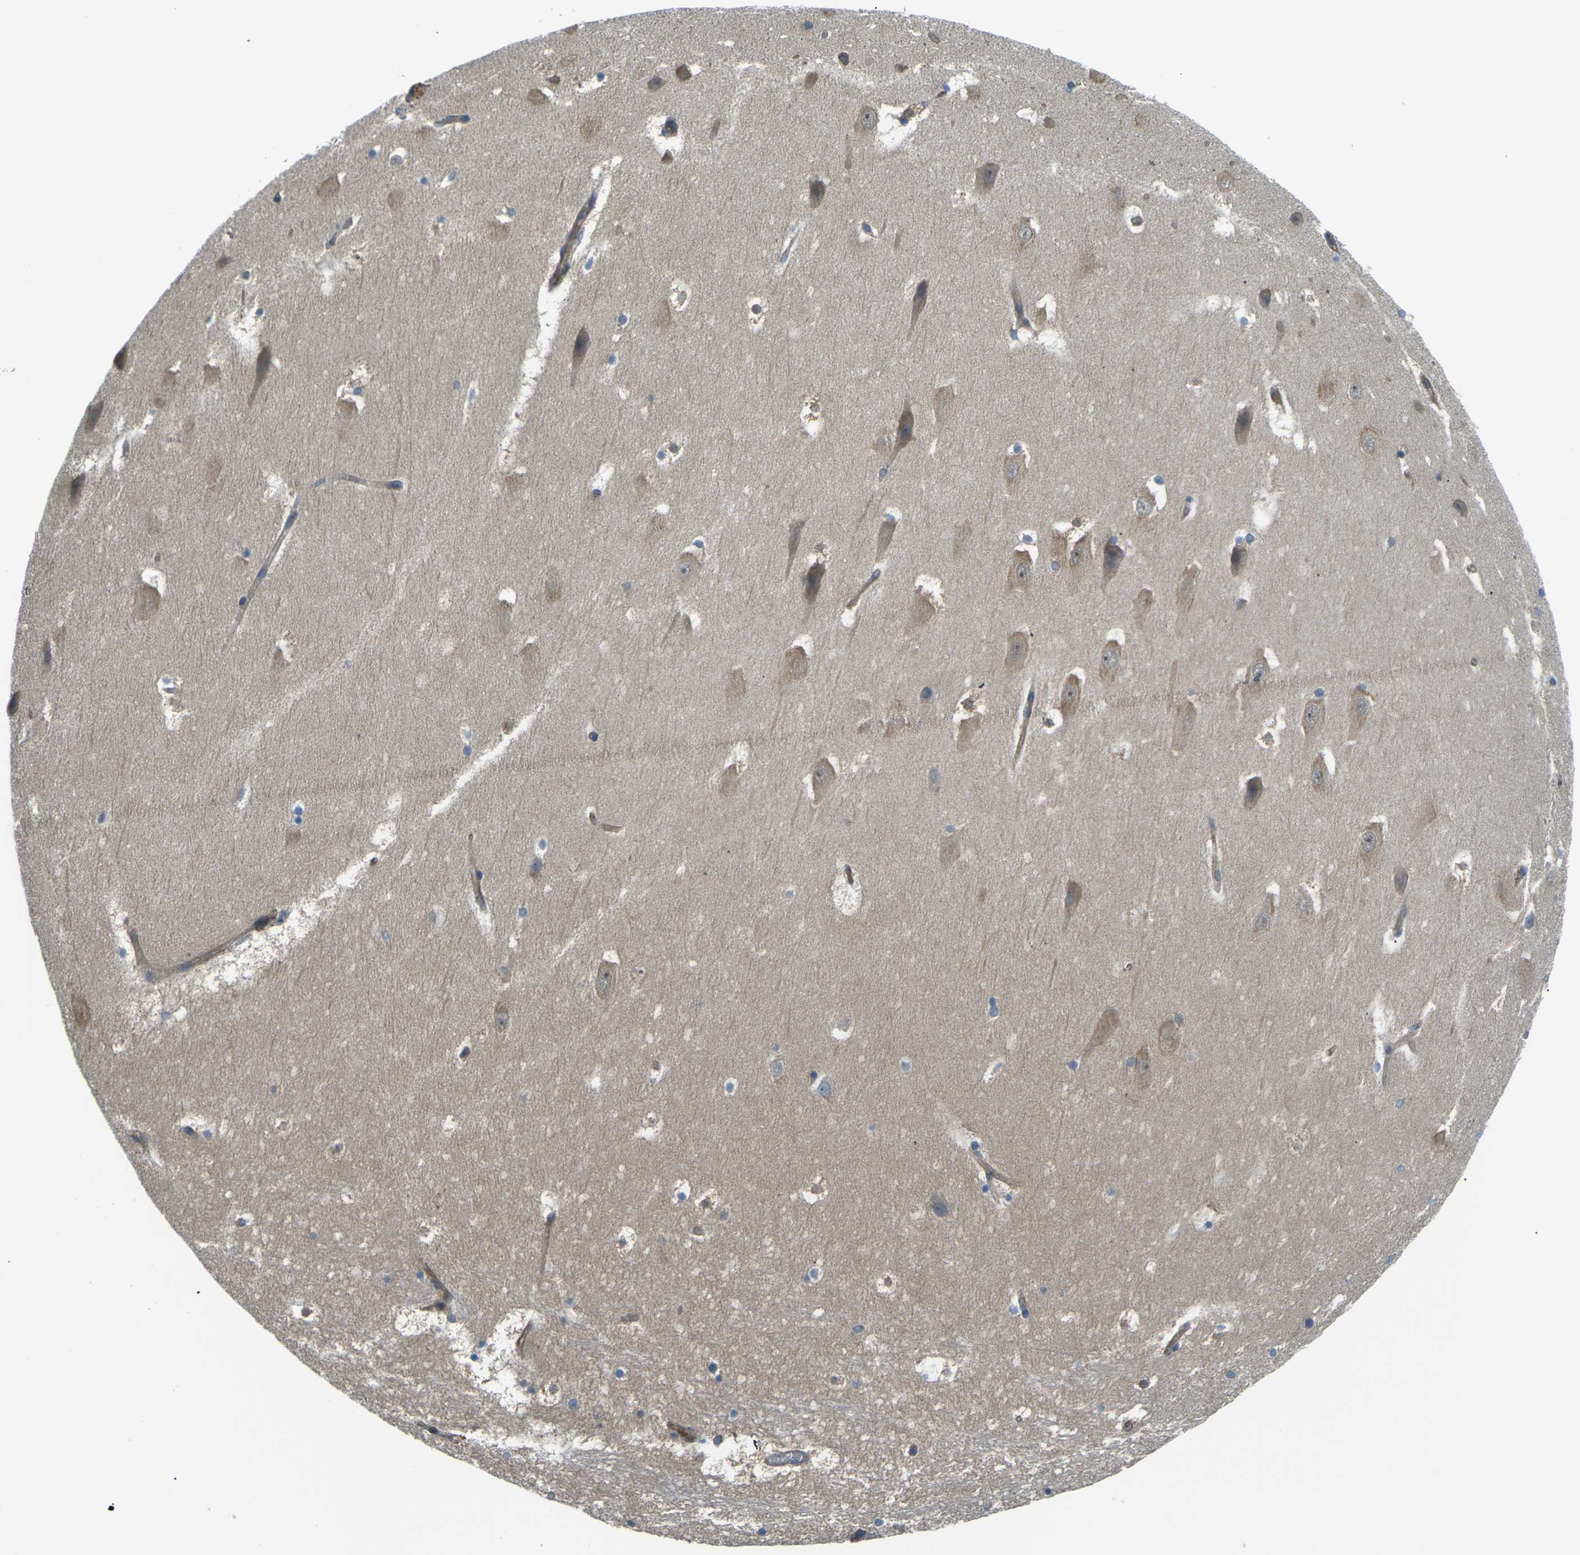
{"staining": {"intensity": "weak", "quantity": "25%-75%", "location": "cytoplasmic/membranous"}, "tissue": "hippocampus", "cell_type": "Glial cells", "image_type": "normal", "snomed": [{"axis": "morphology", "description": "Normal tissue, NOS"}, {"axis": "topography", "description": "Hippocampus"}], "caption": "Benign hippocampus was stained to show a protein in brown. There is low levels of weak cytoplasmic/membranous staining in approximately 25%-75% of glial cells.", "gene": "SLC13A3", "patient": {"sex": "male", "age": 45}}